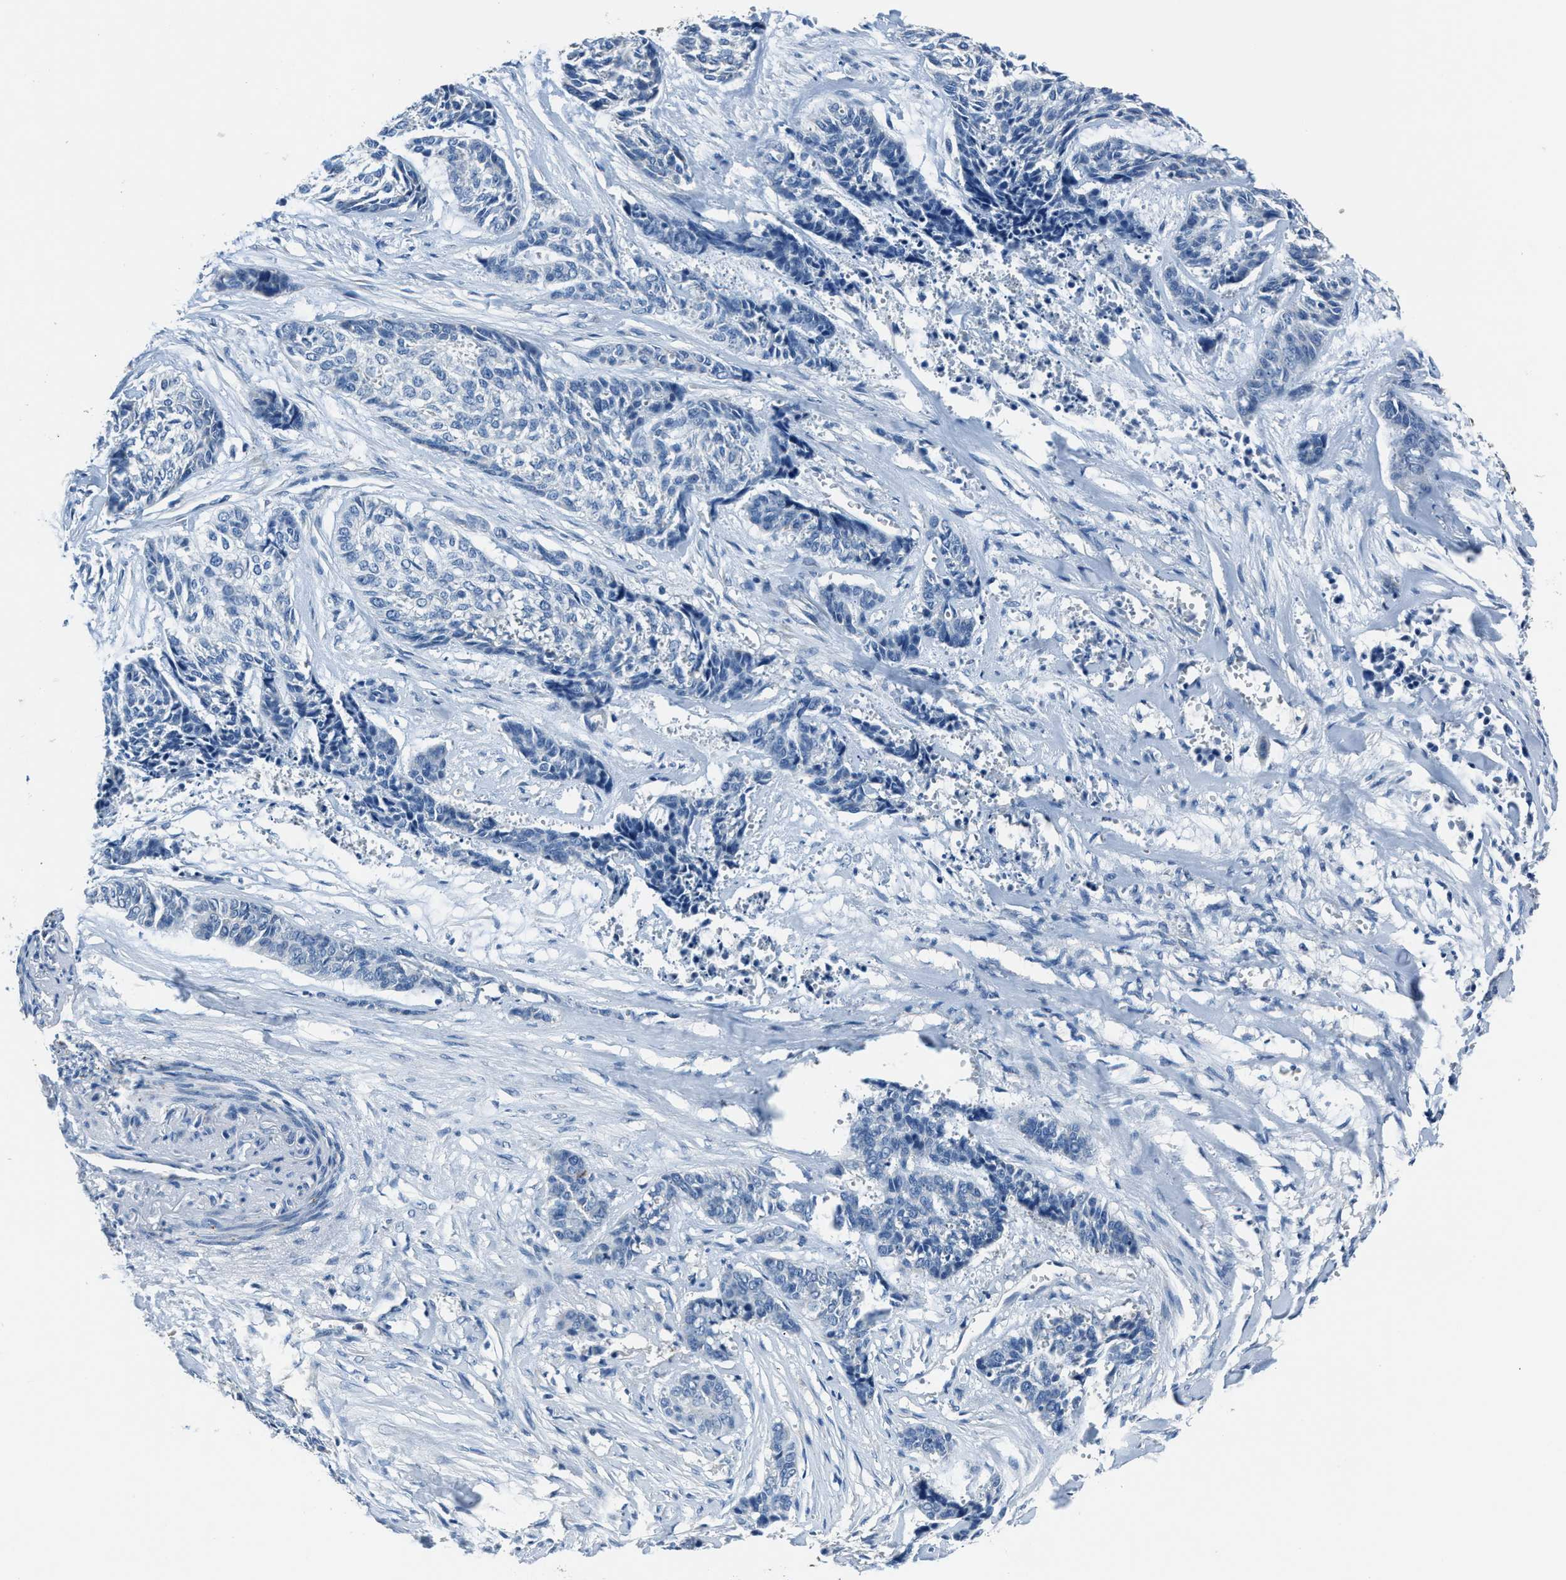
{"staining": {"intensity": "negative", "quantity": "none", "location": "none"}, "tissue": "skin cancer", "cell_type": "Tumor cells", "image_type": "cancer", "snomed": [{"axis": "morphology", "description": "Basal cell carcinoma"}, {"axis": "topography", "description": "Skin"}], "caption": "Immunohistochemistry of skin cancer (basal cell carcinoma) exhibits no positivity in tumor cells.", "gene": "ADAM2", "patient": {"sex": "female", "age": 64}}